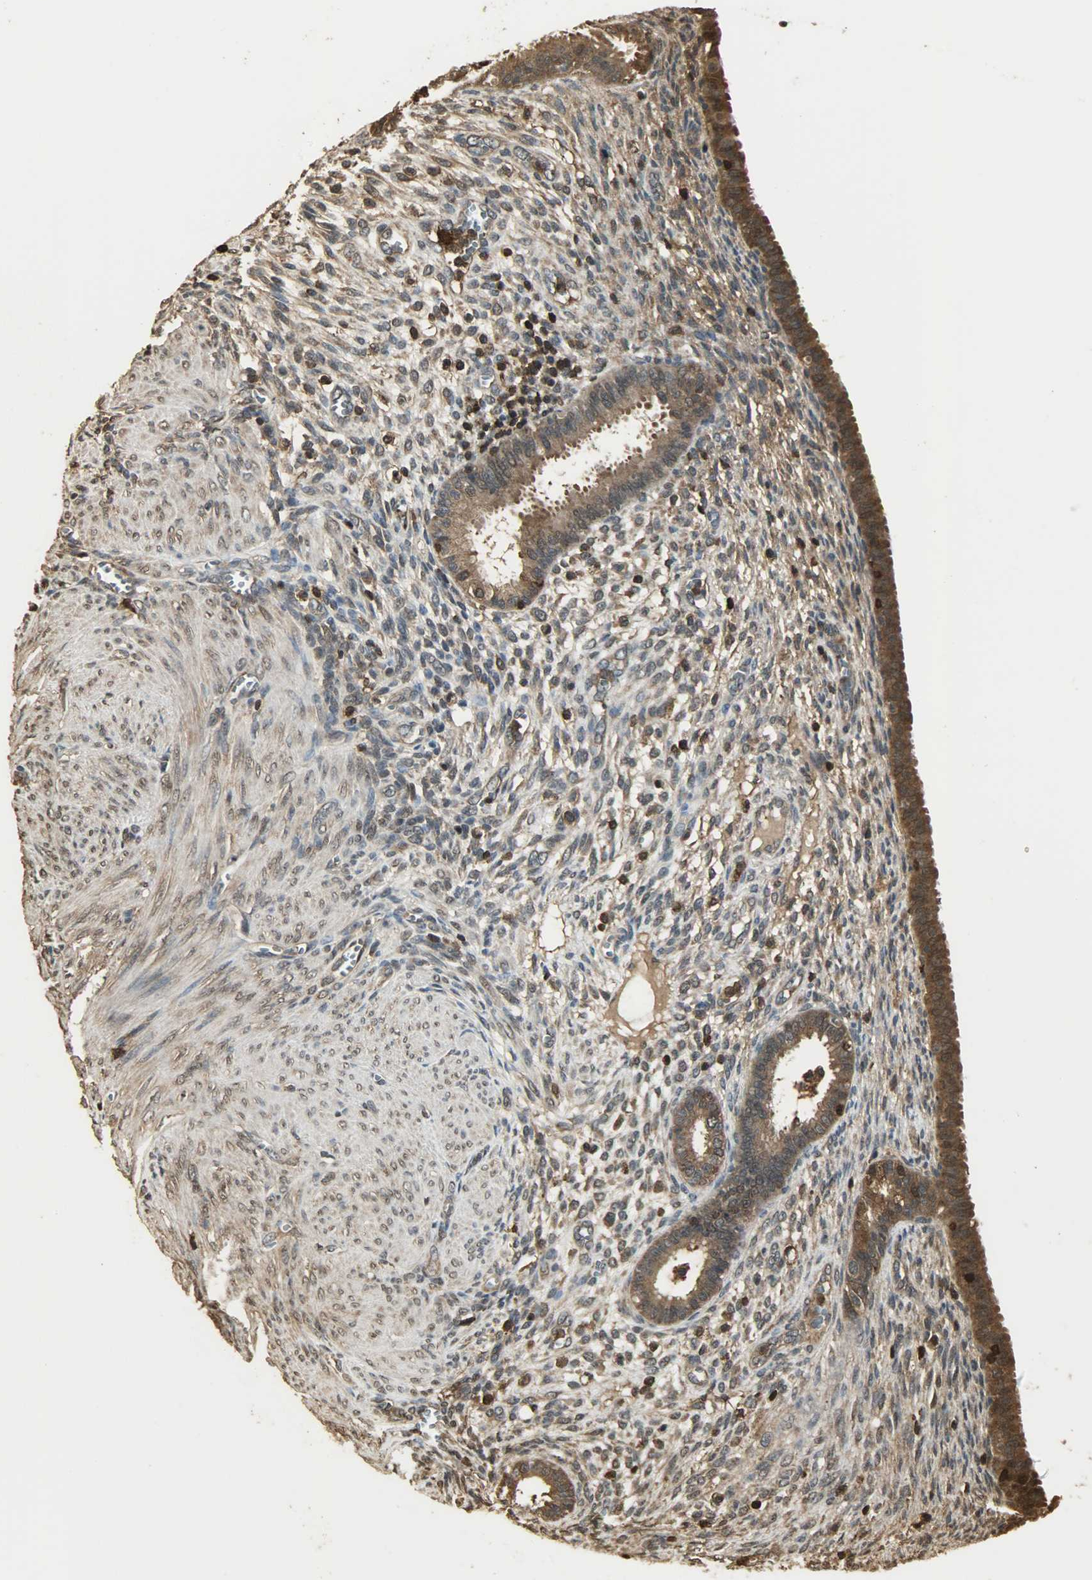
{"staining": {"intensity": "moderate", "quantity": ">75%", "location": "cytoplasmic/membranous,nuclear"}, "tissue": "endometrium", "cell_type": "Cells in endometrial stroma", "image_type": "normal", "snomed": [{"axis": "morphology", "description": "Normal tissue, NOS"}, {"axis": "topography", "description": "Endometrium"}], "caption": "Protein expression analysis of unremarkable endometrium shows moderate cytoplasmic/membranous,nuclear staining in approximately >75% of cells in endometrial stroma. The protein is shown in brown color, while the nuclei are stained blue.", "gene": "YWHAZ", "patient": {"sex": "female", "age": 72}}